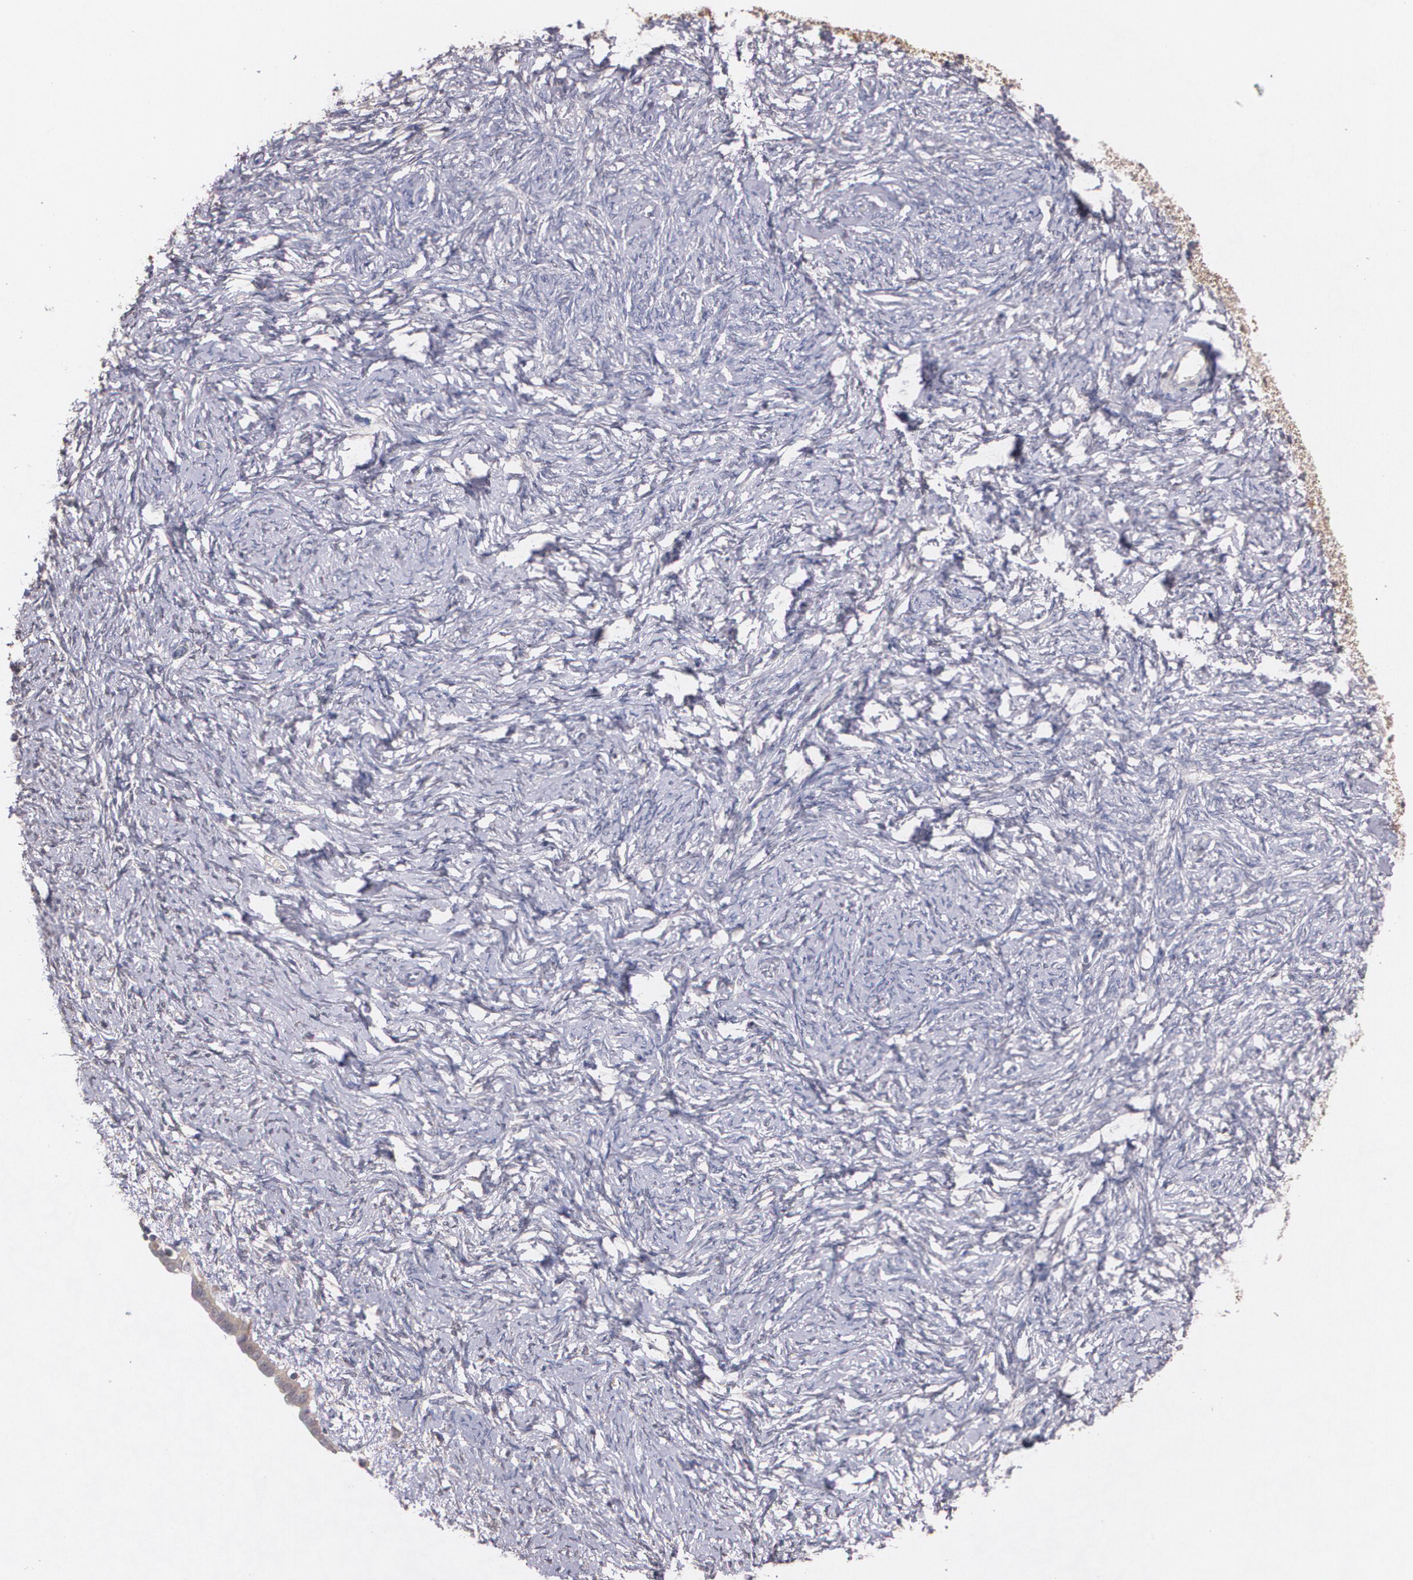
{"staining": {"intensity": "negative", "quantity": "none", "location": "none"}, "tissue": "ovarian cancer", "cell_type": "Tumor cells", "image_type": "cancer", "snomed": [{"axis": "morphology", "description": "Normal tissue, NOS"}, {"axis": "morphology", "description": "Cystadenocarcinoma, serous, NOS"}, {"axis": "topography", "description": "Ovary"}], "caption": "There is no significant staining in tumor cells of serous cystadenocarcinoma (ovarian). (Brightfield microscopy of DAB IHC at high magnification).", "gene": "IFNGR2", "patient": {"sex": "female", "age": 62}}